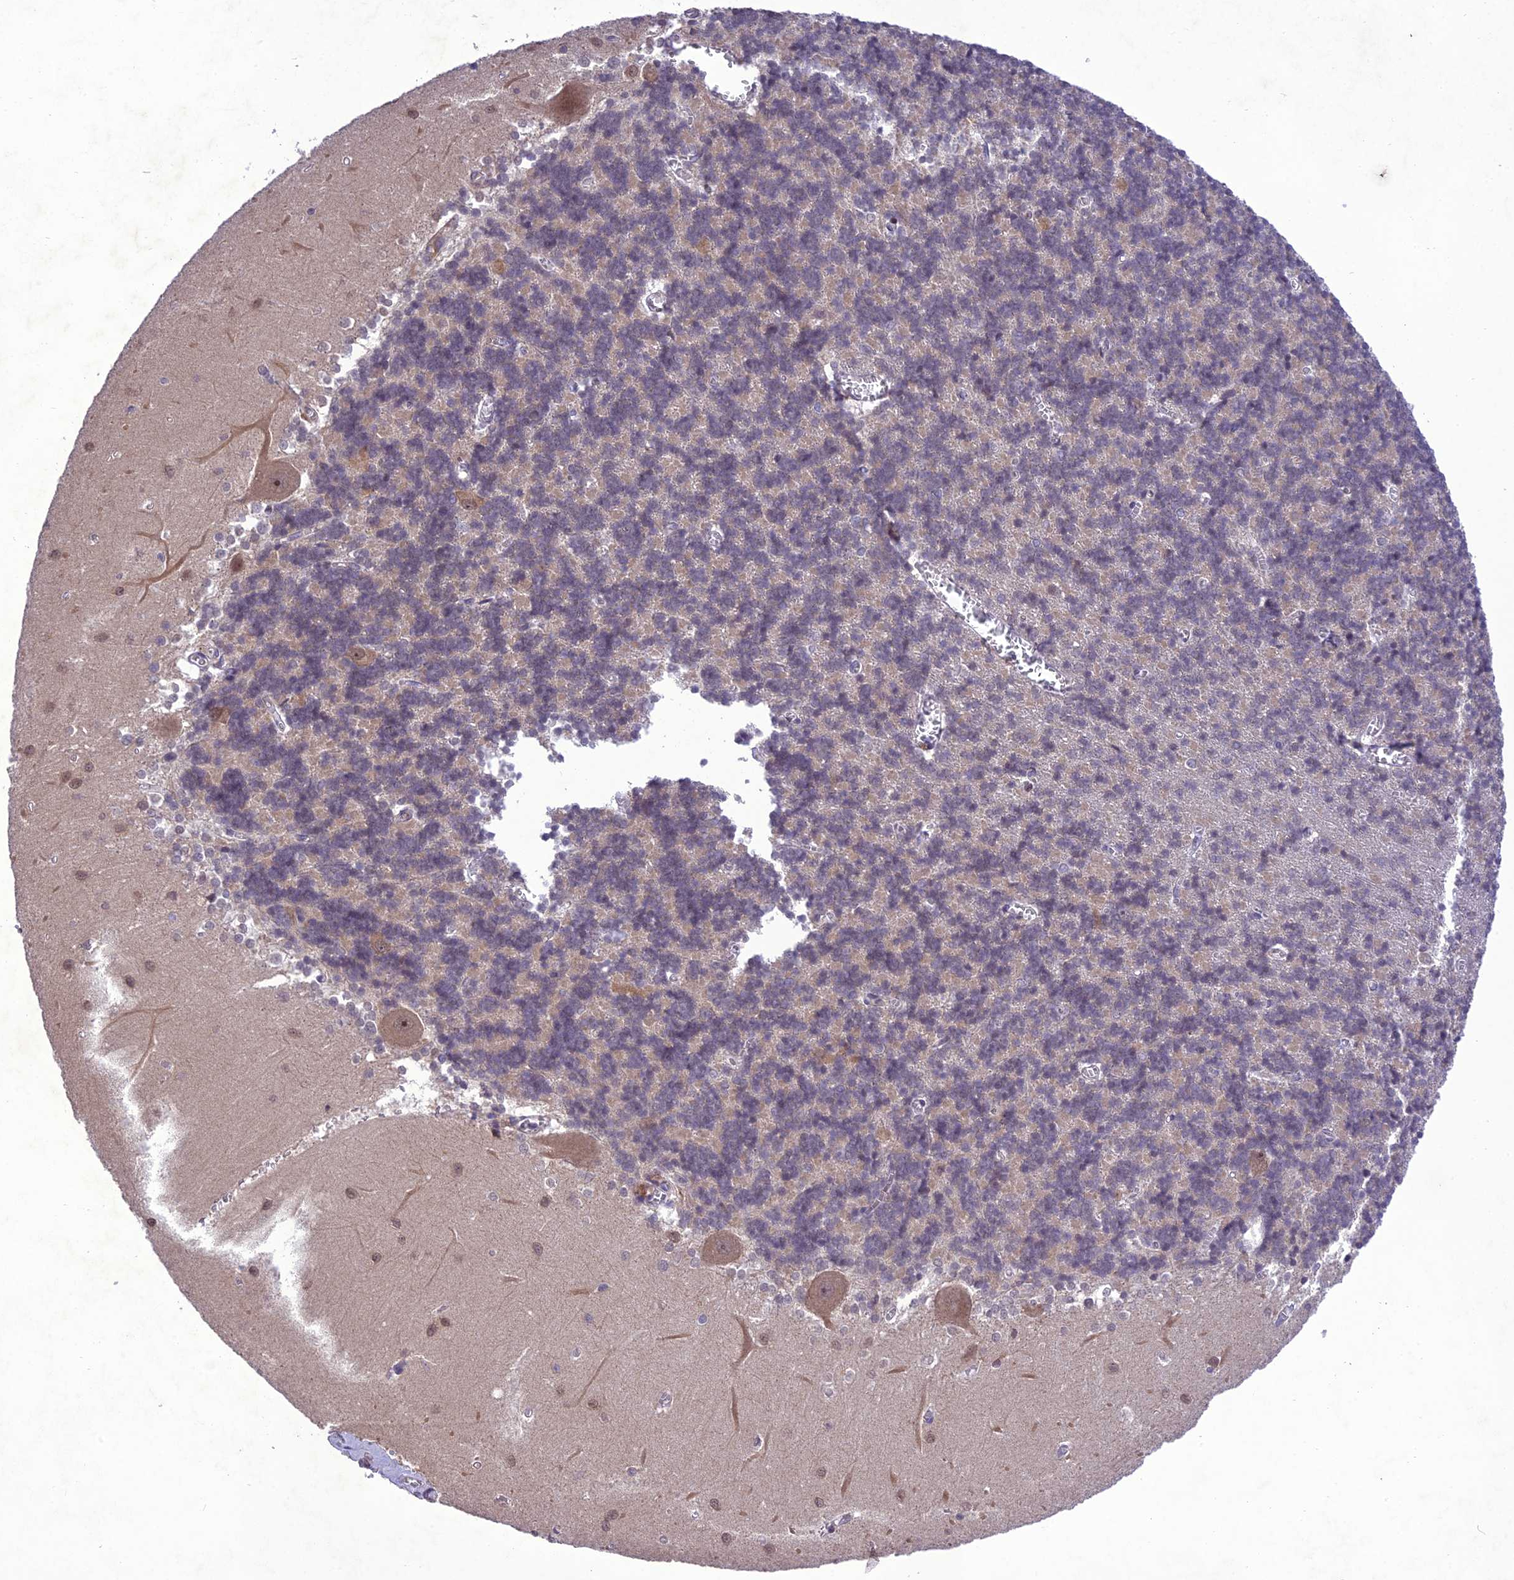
{"staining": {"intensity": "weak", "quantity": "<25%", "location": "cytoplasmic/membranous"}, "tissue": "cerebellum", "cell_type": "Cells in granular layer", "image_type": "normal", "snomed": [{"axis": "morphology", "description": "Normal tissue, NOS"}, {"axis": "topography", "description": "Cerebellum"}], "caption": "Protein analysis of normal cerebellum shows no significant positivity in cells in granular layer.", "gene": "ANKRD52", "patient": {"sex": "male", "age": 37}}